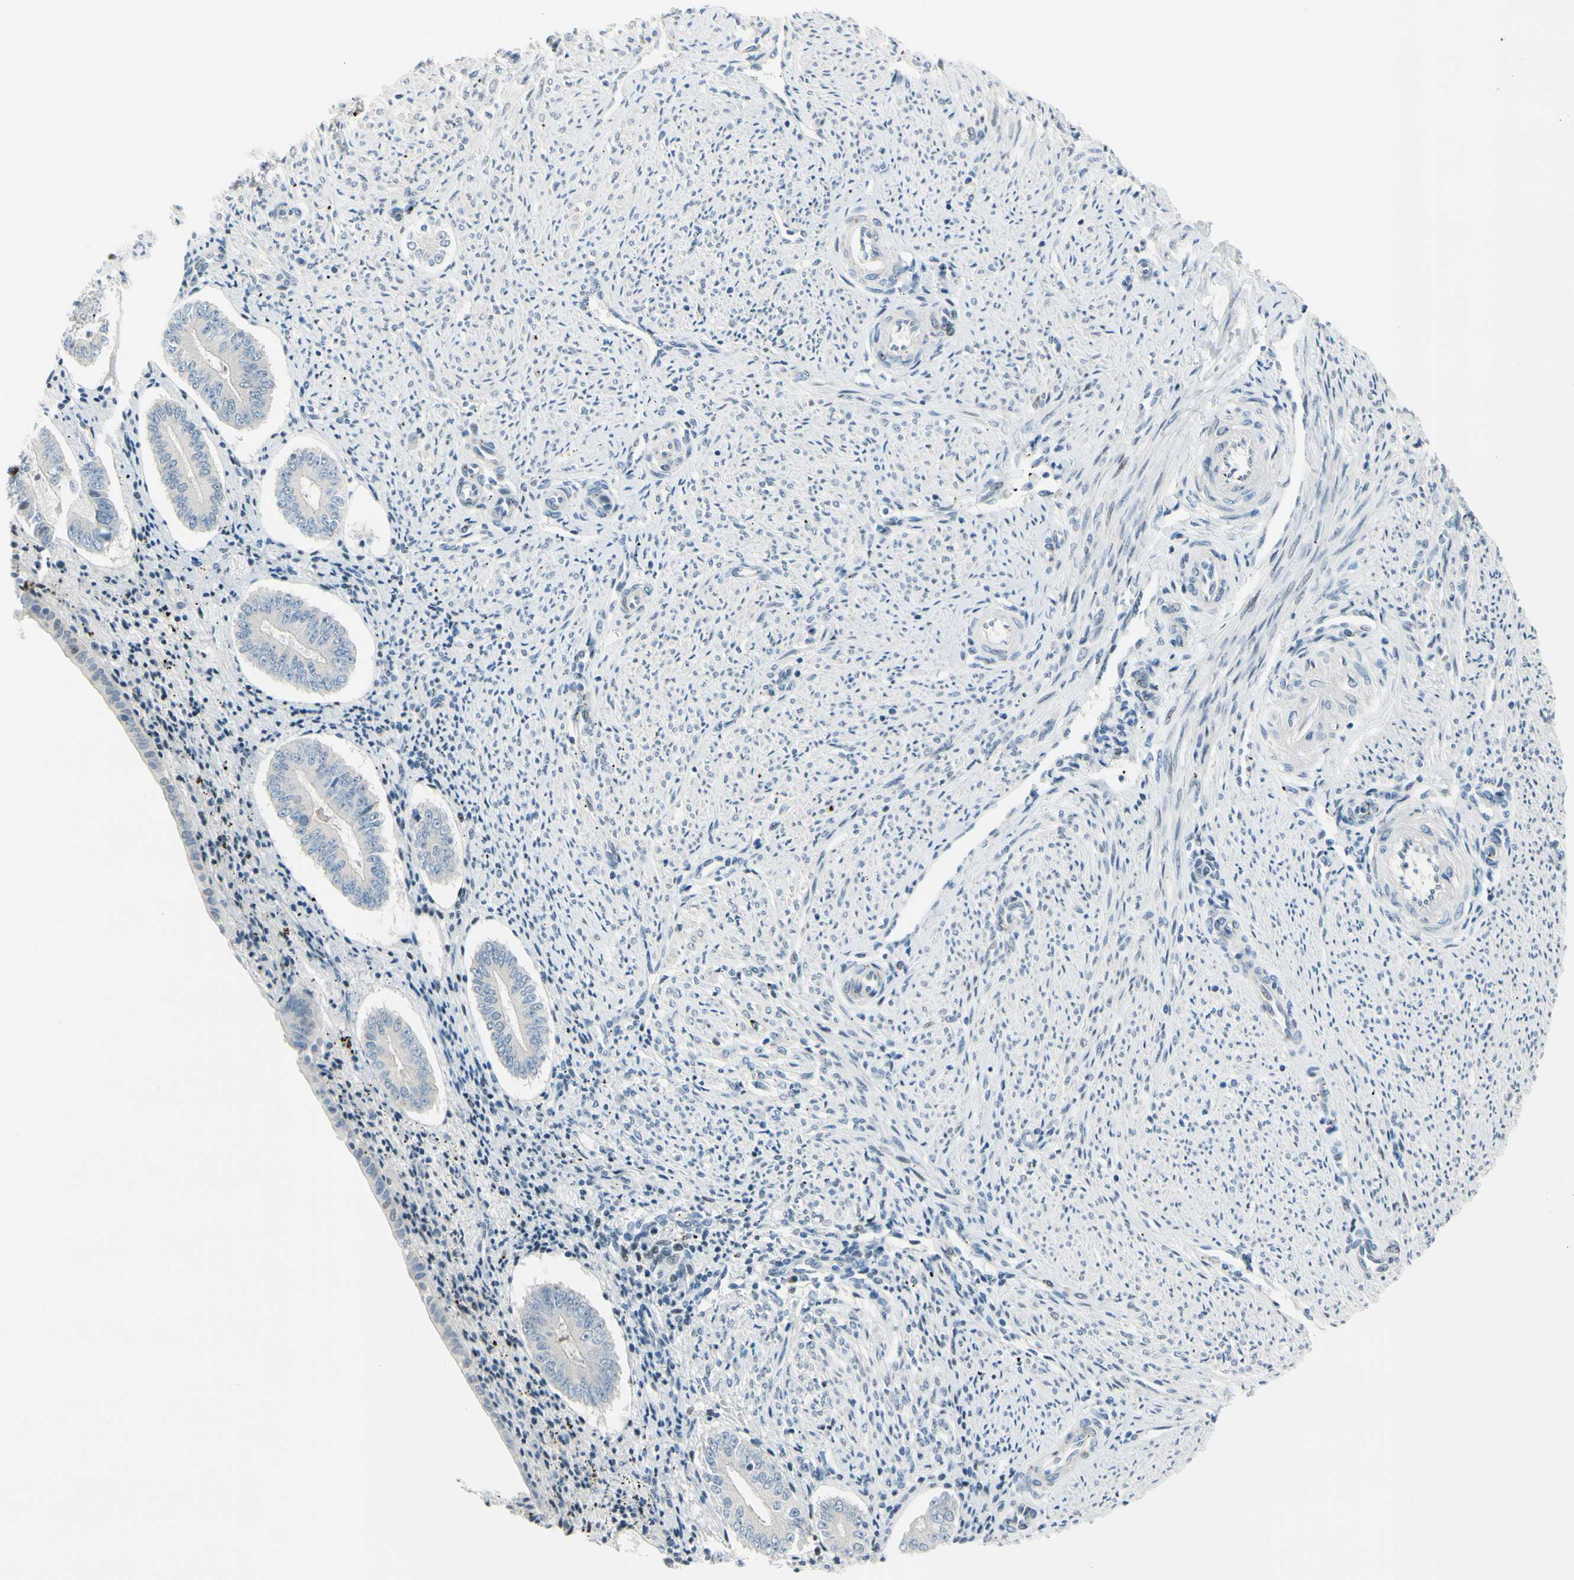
{"staining": {"intensity": "negative", "quantity": "none", "location": "none"}, "tissue": "endometrium", "cell_type": "Cells in endometrial stroma", "image_type": "normal", "snomed": [{"axis": "morphology", "description": "Normal tissue, NOS"}, {"axis": "topography", "description": "Endometrium"}], "caption": "Immunohistochemical staining of benign human endometrium shows no significant staining in cells in endometrial stroma.", "gene": "B4GALNT1", "patient": {"sex": "female", "age": 42}}